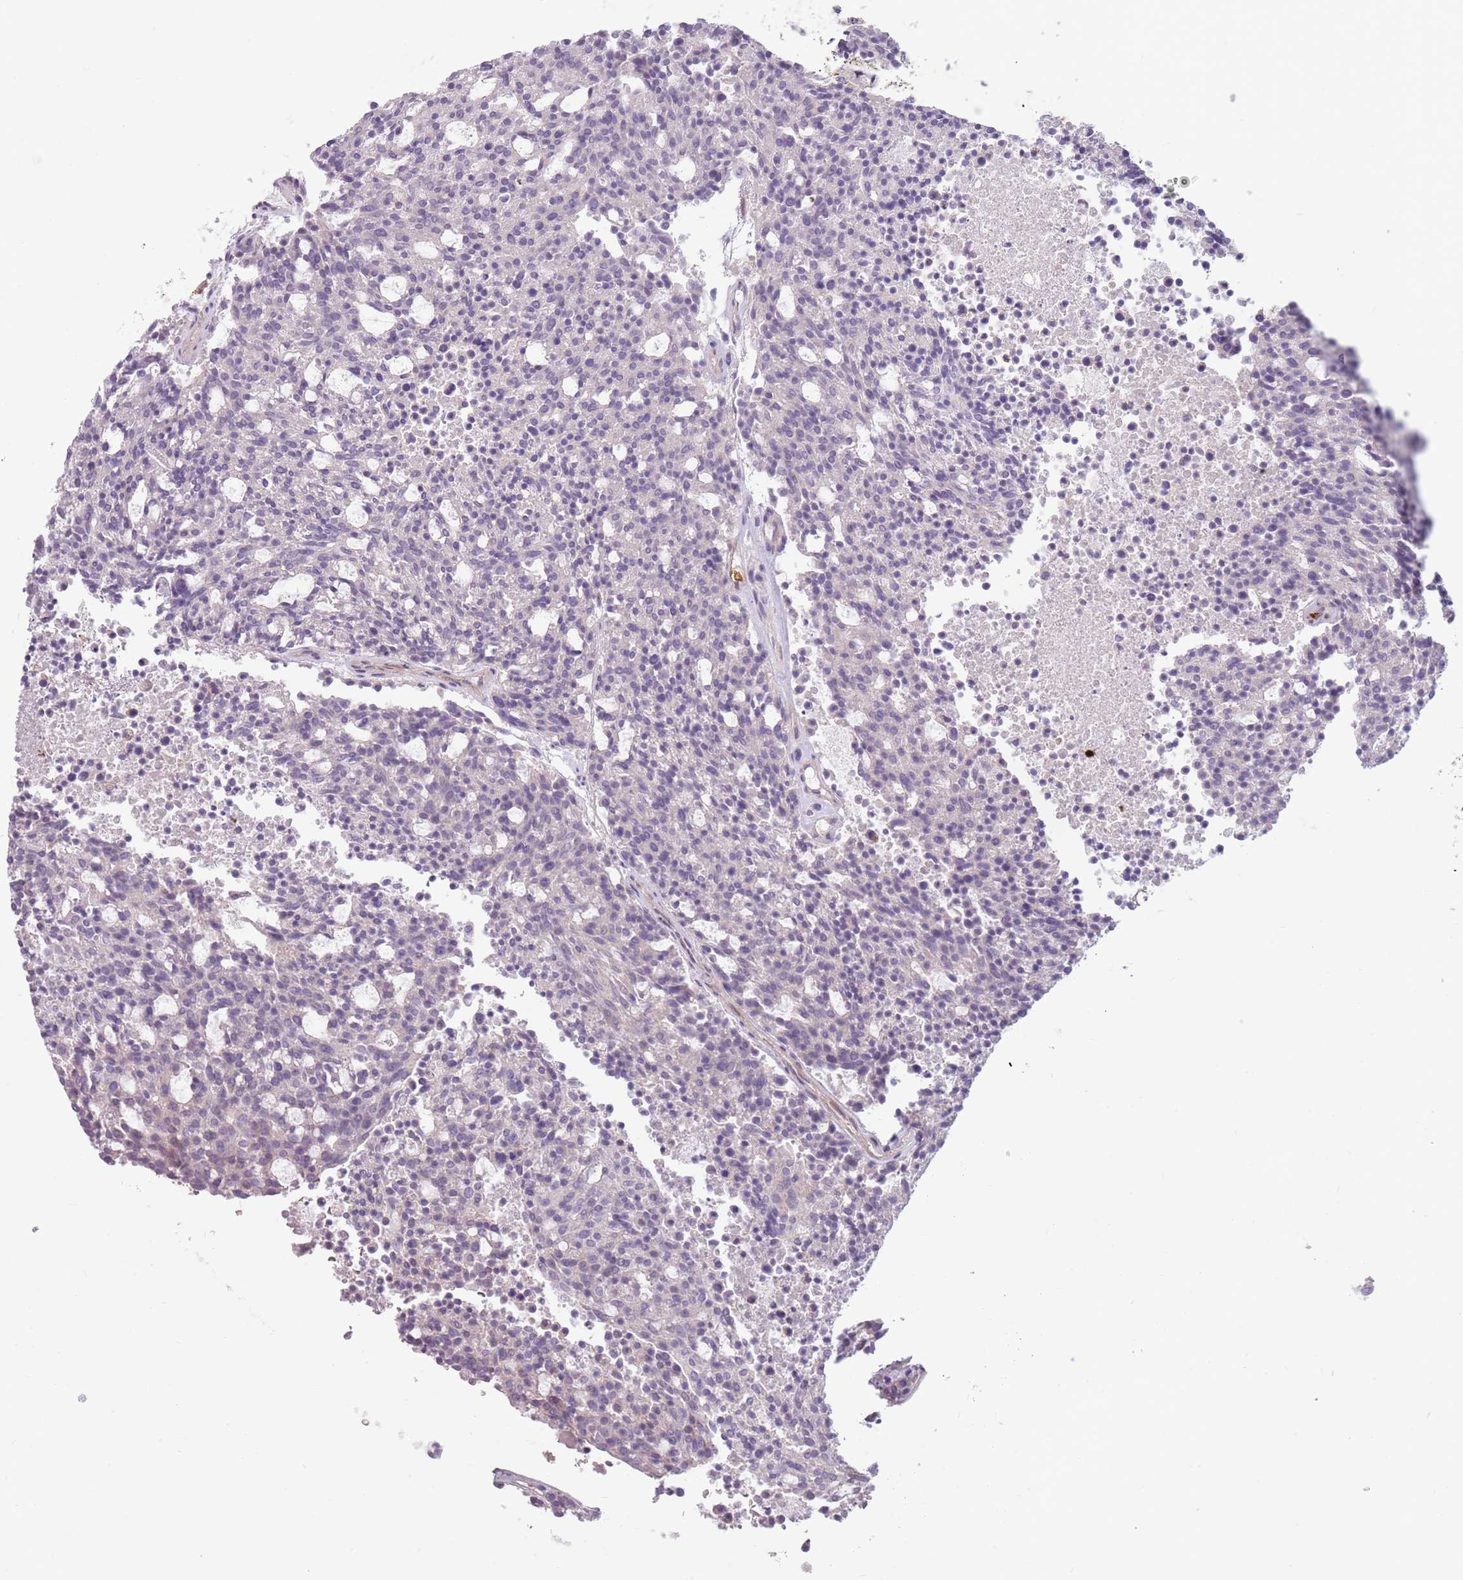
{"staining": {"intensity": "negative", "quantity": "none", "location": "none"}, "tissue": "carcinoid", "cell_type": "Tumor cells", "image_type": "cancer", "snomed": [{"axis": "morphology", "description": "Carcinoid, malignant, NOS"}, {"axis": "topography", "description": "Pancreas"}], "caption": "Malignant carcinoid was stained to show a protein in brown. There is no significant positivity in tumor cells. (IHC, brightfield microscopy, high magnification).", "gene": "SPAG4", "patient": {"sex": "female", "age": 54}}